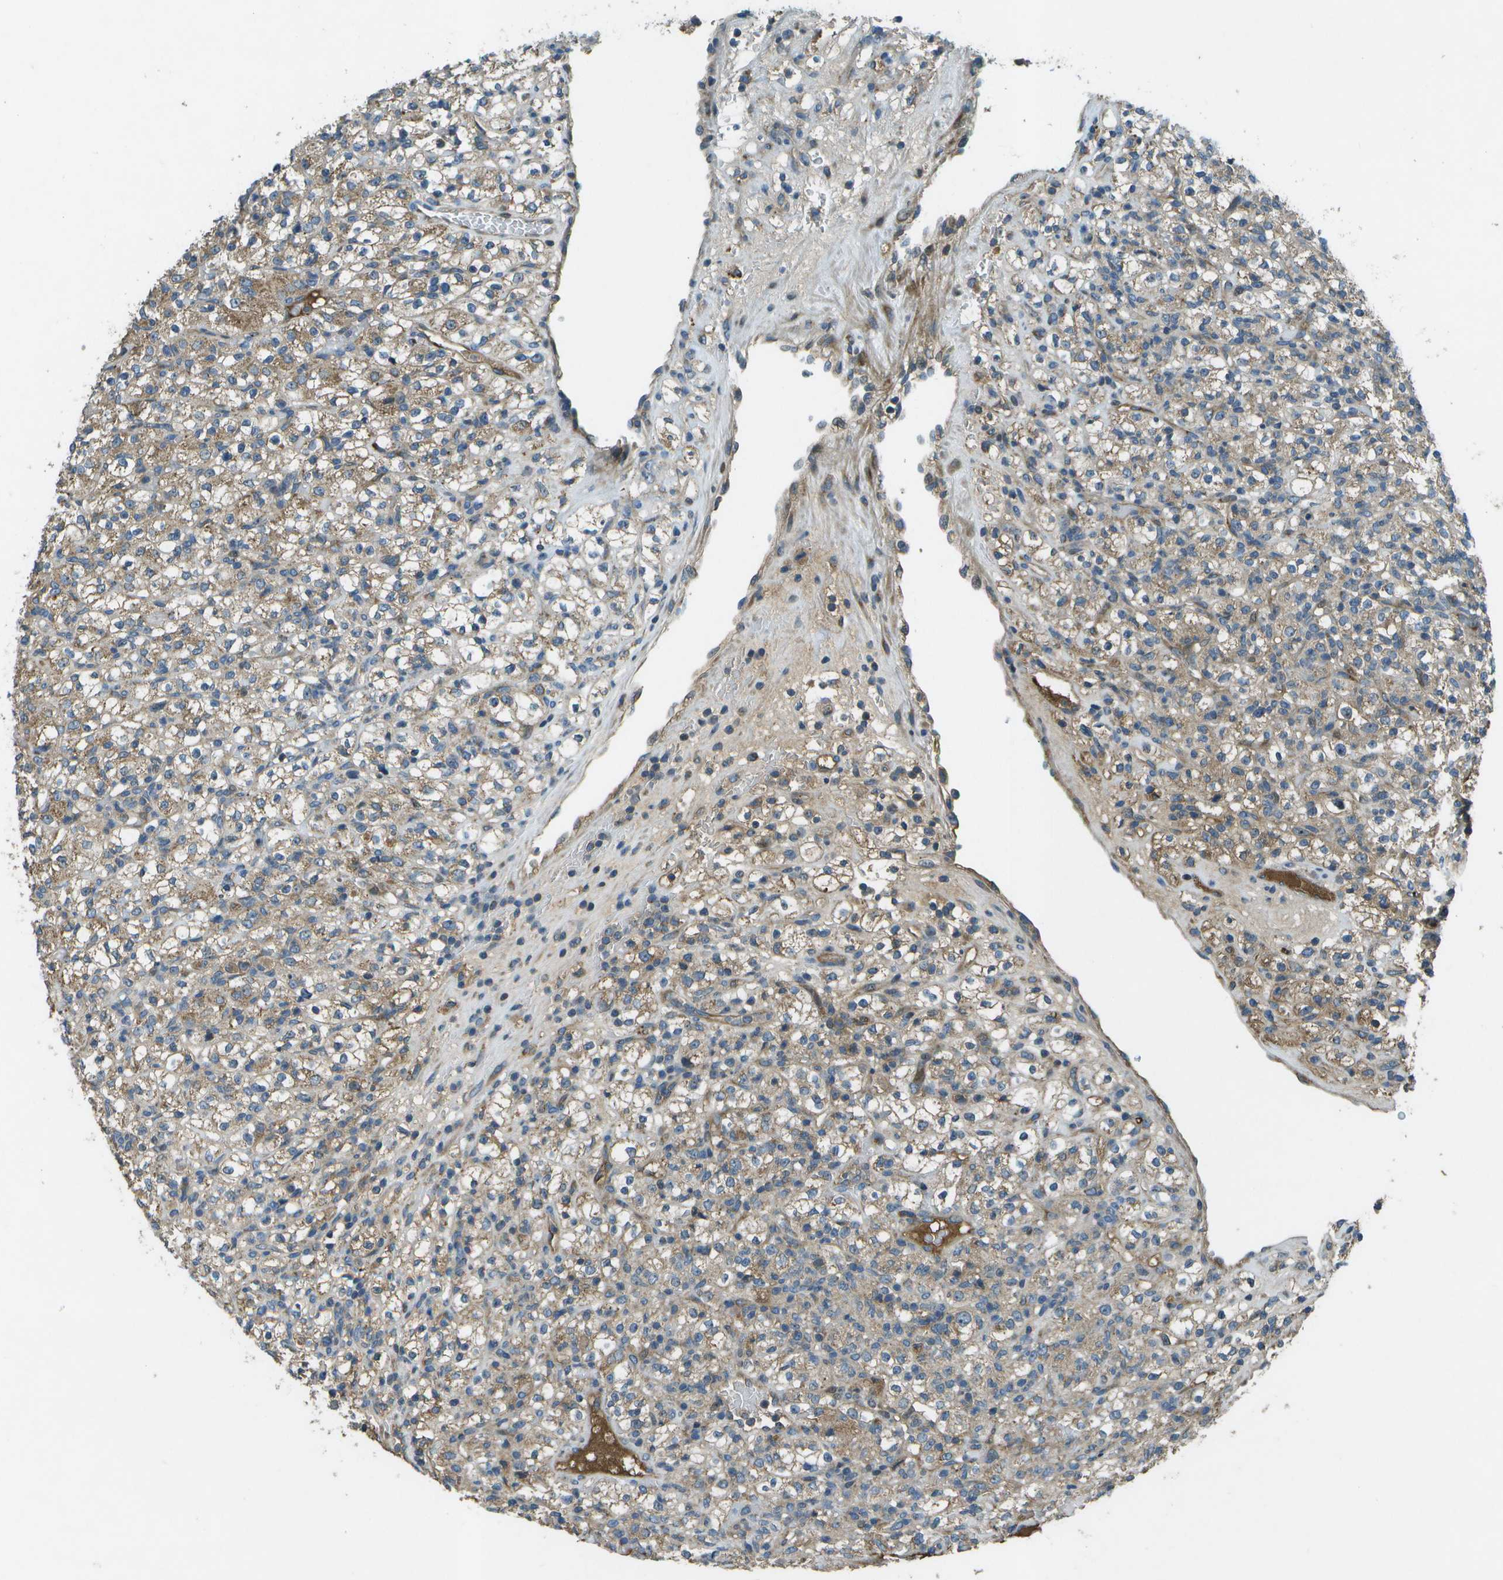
{"staining": {"intensity": "weak", "quantity": ">75%", "location": "cytoplasmic/membranous"}, "tissue": "renal cancer", "cell_type": "Tumor cells", "image_type": "cancer", "snomed": [{"axis": "morphology", "description": "Normal tissue, NOS"}, {"axis": "morphology", "description": "Adenocarcinoma, NOS"}, {"axis": "topography", "description": "Kidney"}], "caption": "This micrograph reveals immunohistochemistry staining of human renal cancer (adenocarcinoma), with low weak cytoplasmic/membranous staining in approximately >75% of tumor cells.", "gene": "PXYLP1", "patient": {"sex": "female", "age": 72}}